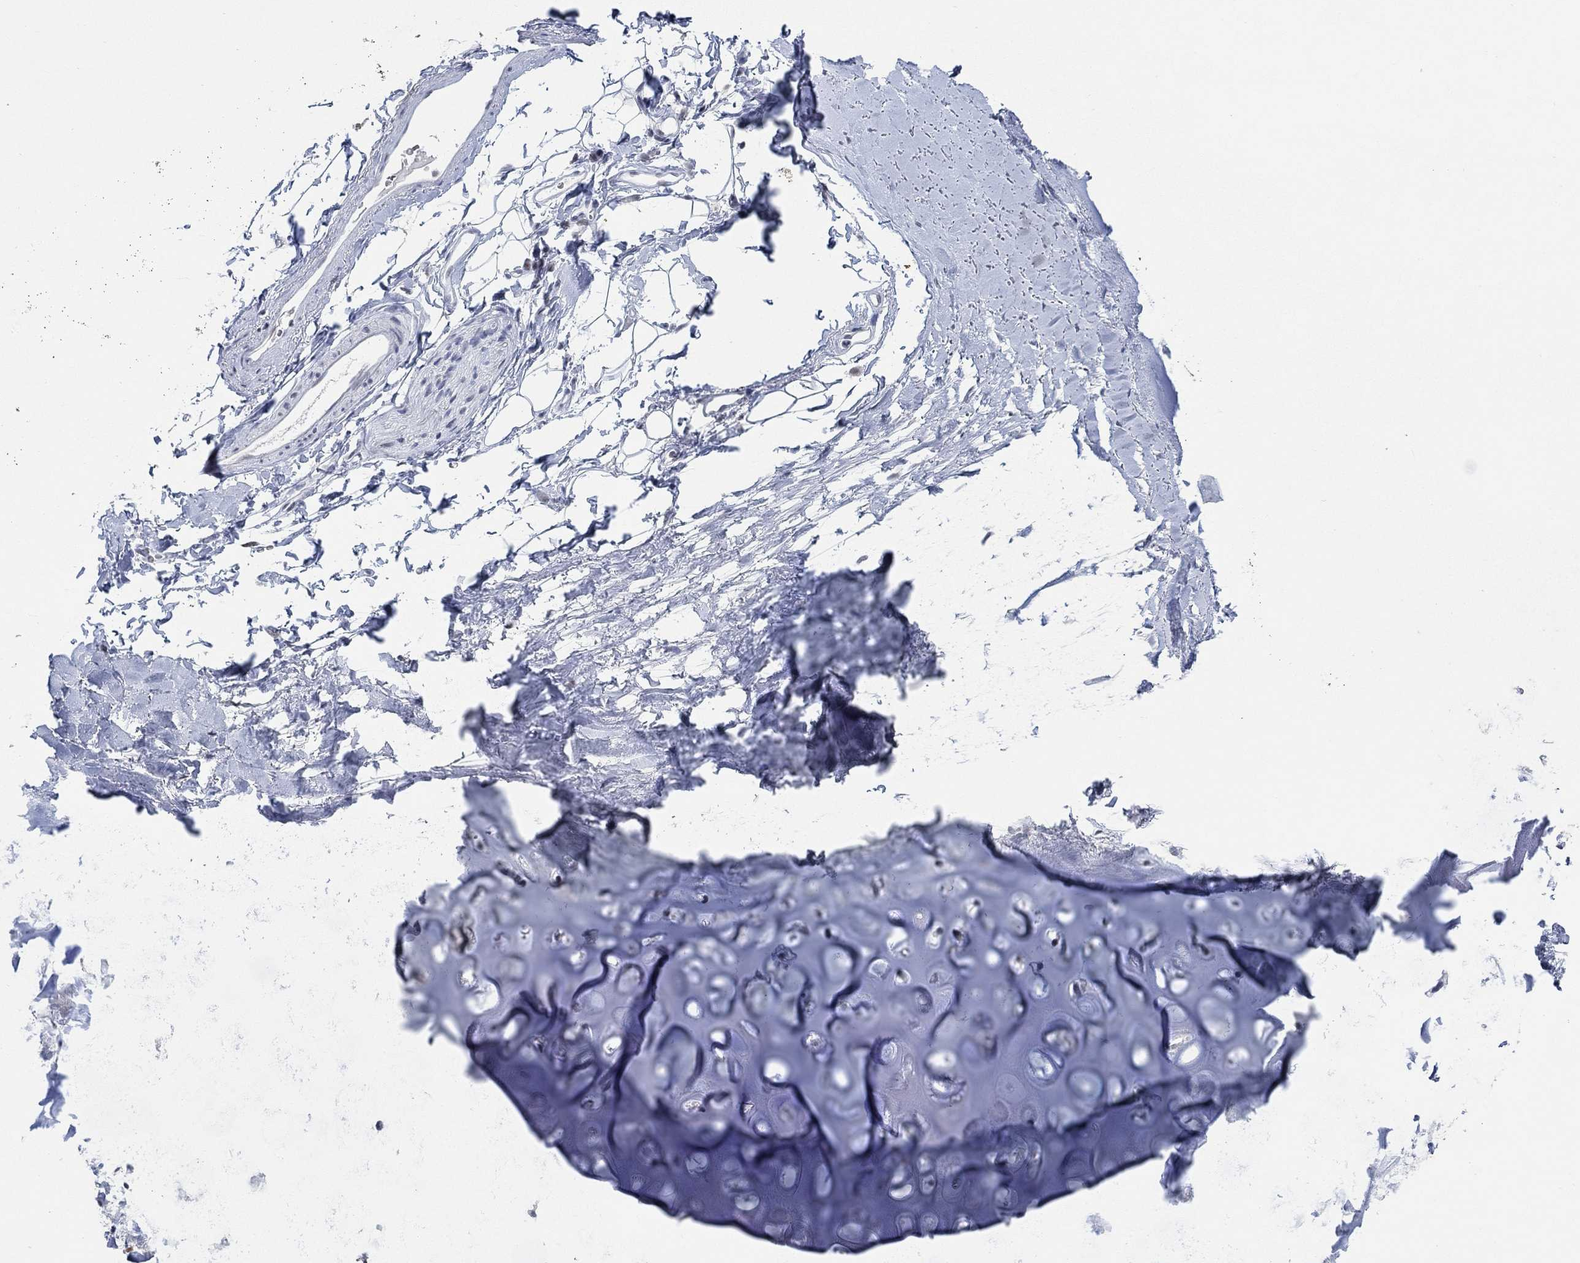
{"staining": {"intensity": "negative", "quantity": "none", "location": "none"}, "tissue": "adipose tissue", "cell_type": "Adipocytes", "image_type": "normal", "snomed": [{"axis": "morphology", "description": "Normal tissue, NOS"}, {"axis": "morphology", "description": "Squamous cell carcinoma, NOS"}, {"axis": "topography", "description": "Cartilage tissue"}, {"axis": "topography", "description": "Bronchus"}], "caption": "Adipocytes show no significant staining in normal adipose tissue. The staining was performed using DAB (3,3'-diaminobenzidine) to visualize the protein expression in brown, while the nuclei were stained in blue with hematoxylin (Magnification: 20x).", "gene": "PPP1R17", "patient": {"sex": "male", "age": 72}}